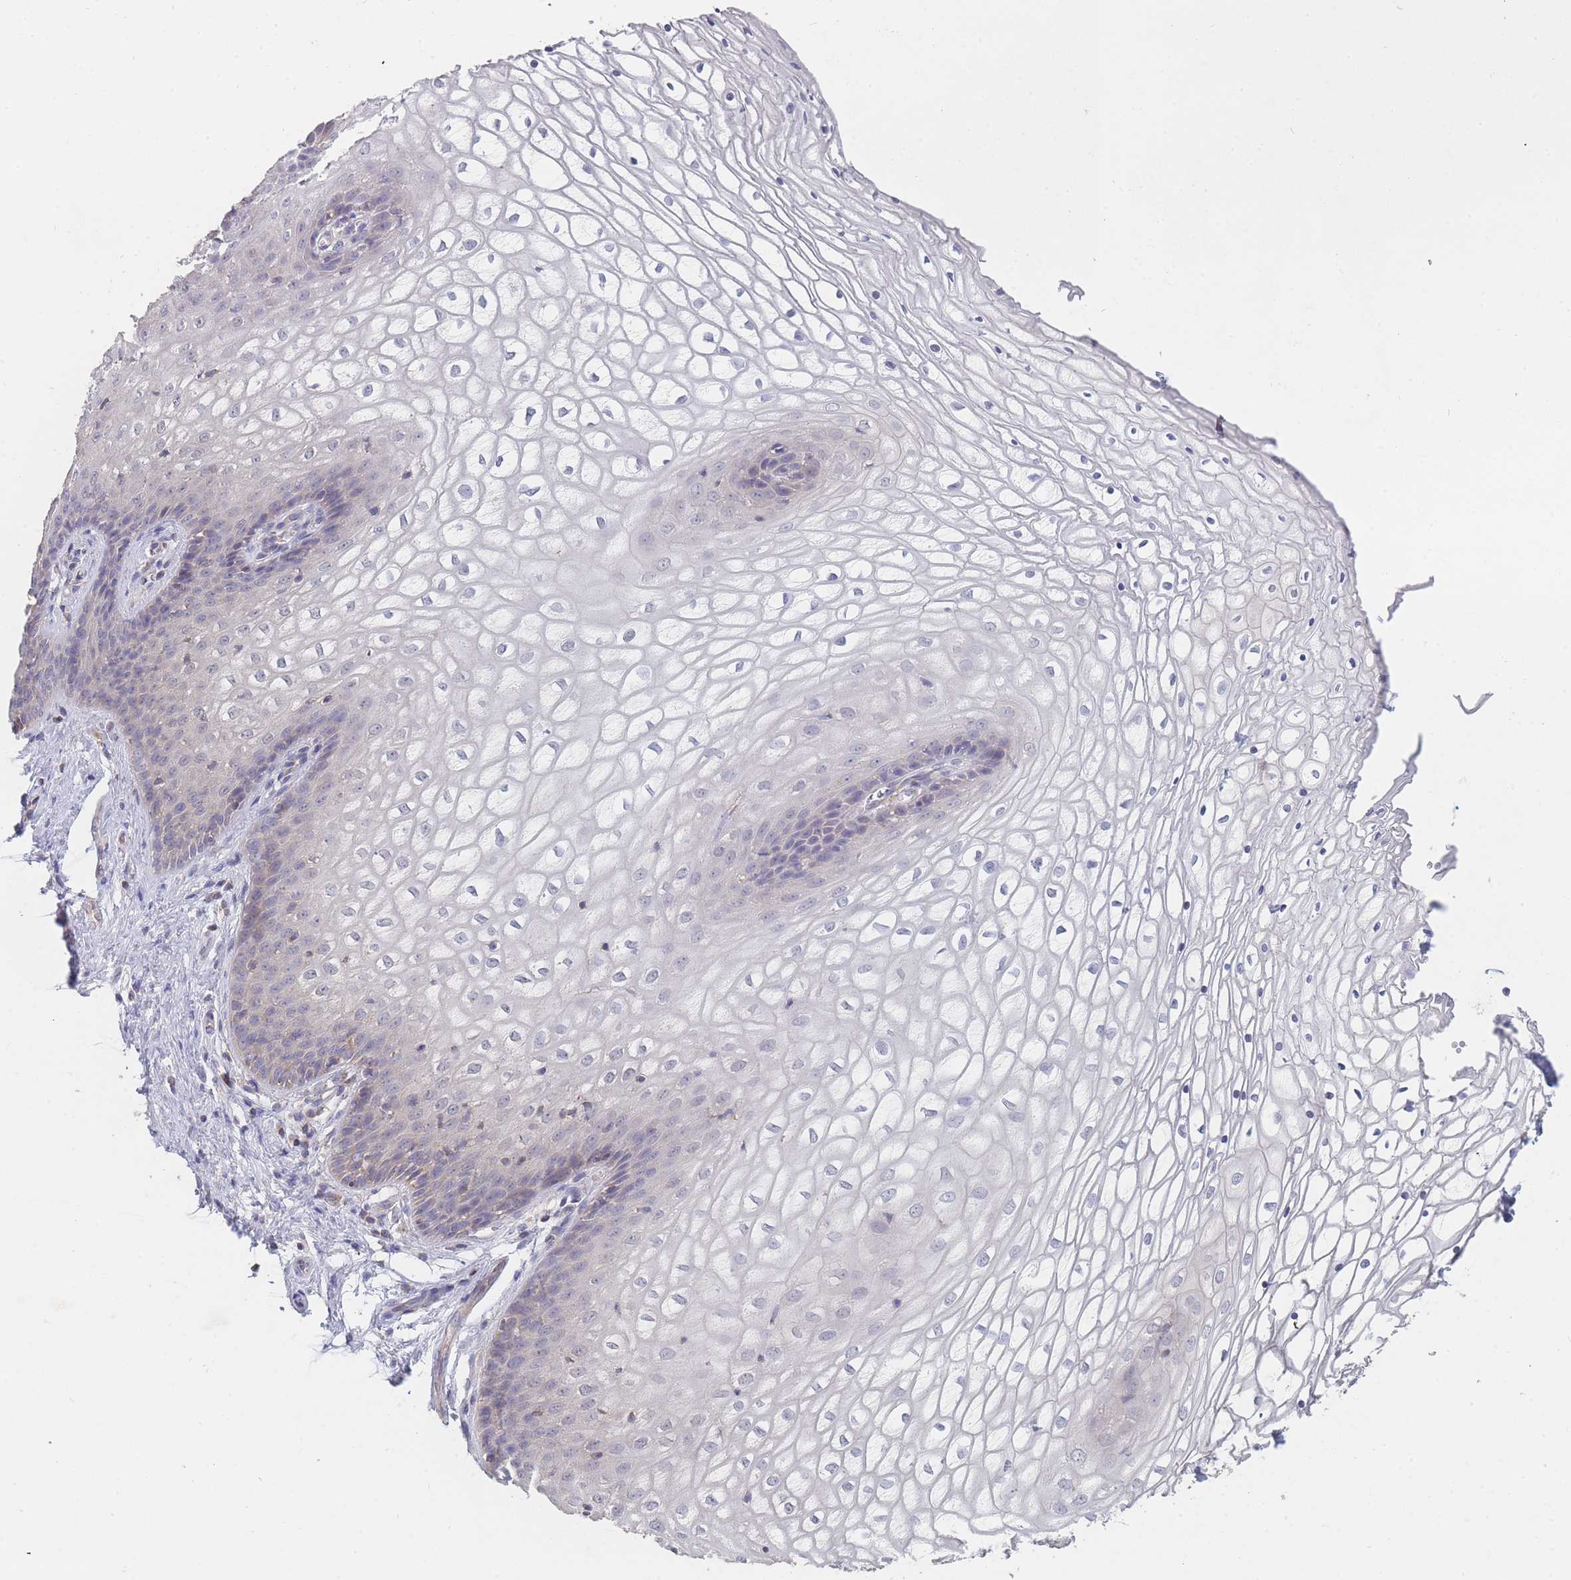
{"staining": {"intensity": "negative", "quantity": "none", "location": "none"}, "tissue": "vagina", "cell_type": "Squamous epithelial cells", "image_type": "normal", "snomed": [{"axis": "morphology", "description": "Normal tissue, NOS"}, {"axis": "topography", "description": "Vagina"}], "caption": "Immunohistochemical staining of normal vagina shows no significant staining in squamous epithelial cells.", "gene": "PPP6C", "patient": {"sex": "female", "age": 34}}